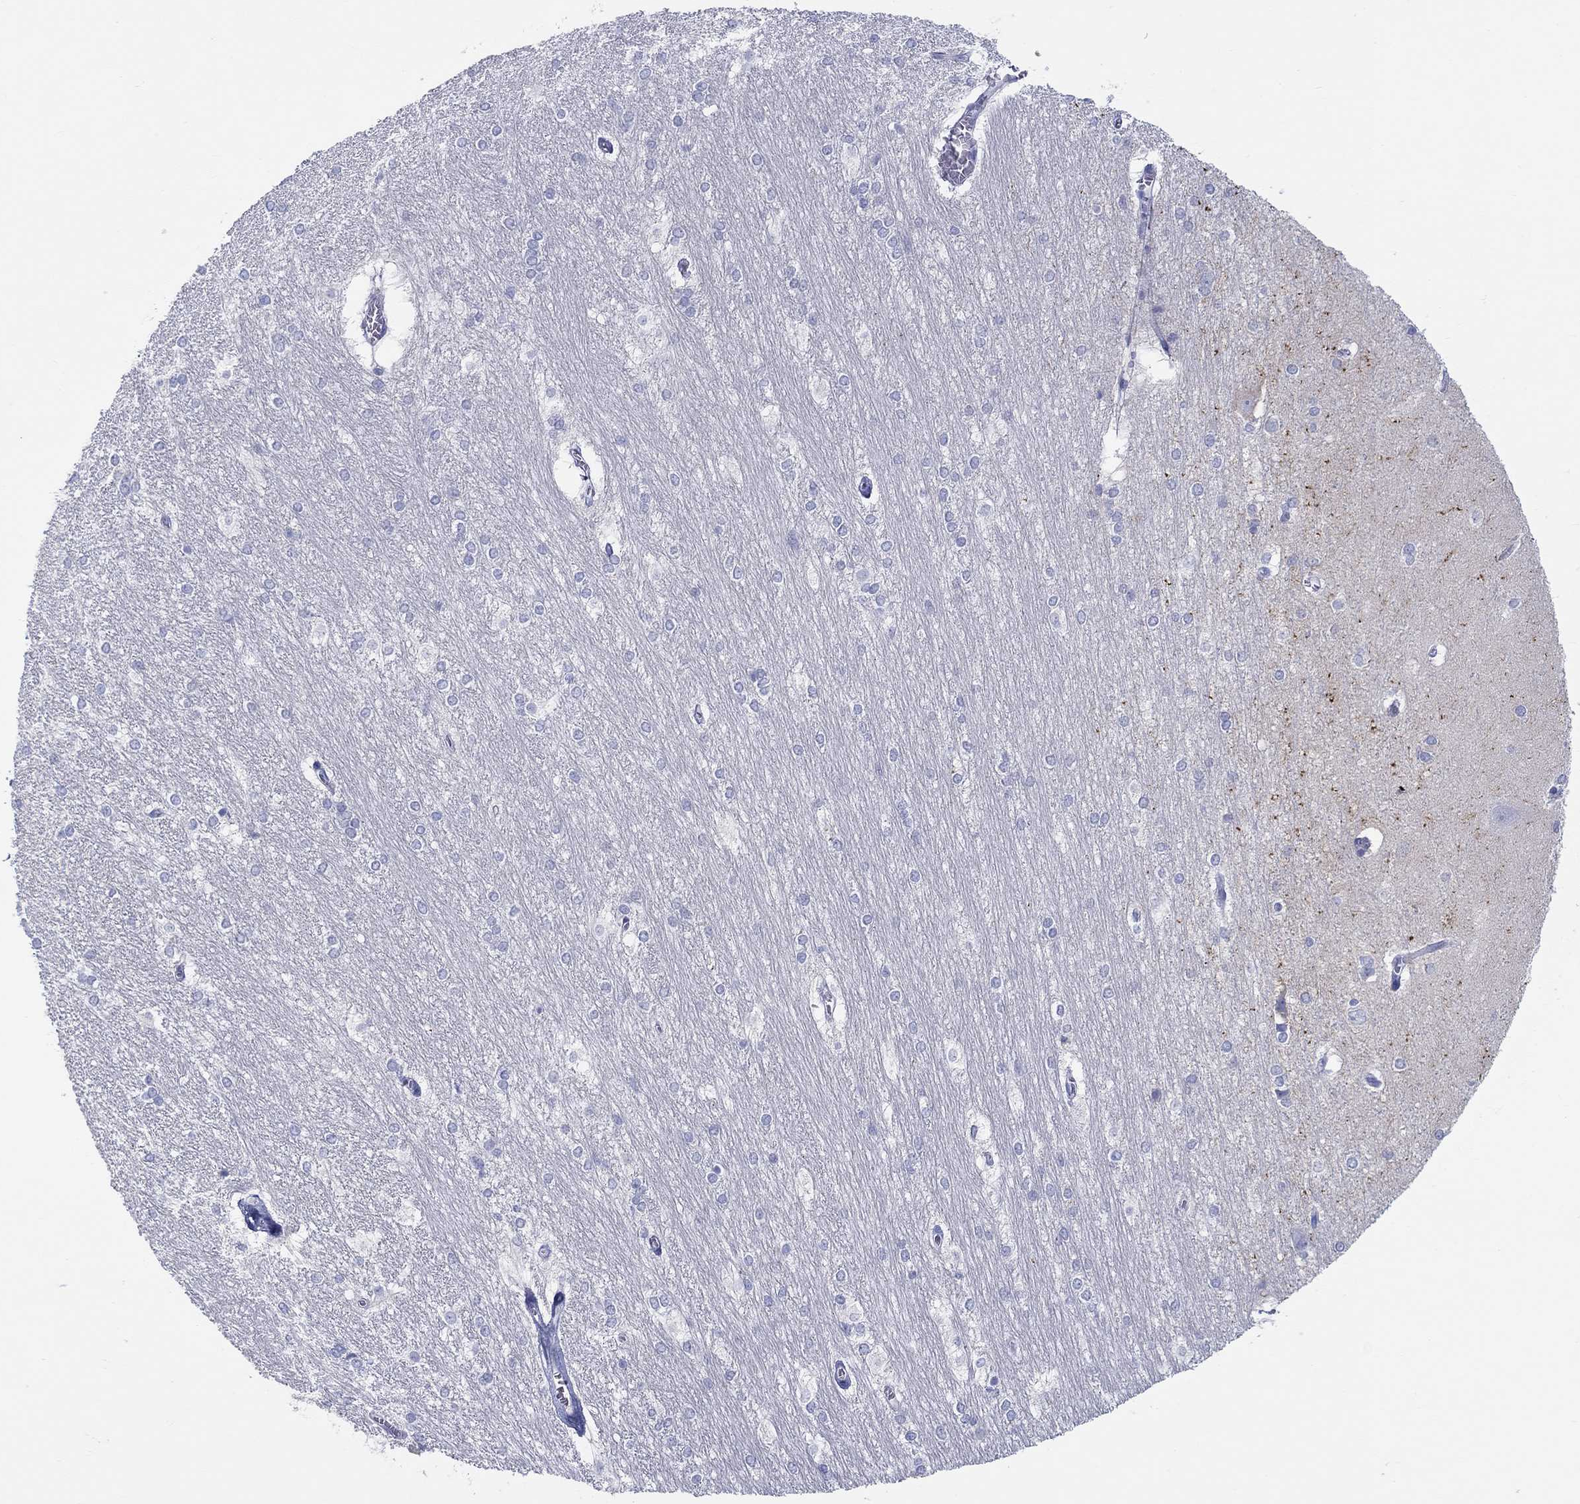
{"staining": {"intensity": "negative", "quantity": "none", "location": "none"}, "tissue": "hippocampus", "cell_type": "Glial cells", "image_type": "normal", "snomed": [{"axis": "morphology", "description": "Normal tissue, NOS"}, {"axis": "topography", "description": "Cerebral cortex"}, {"axis": "topography", "description": "Hippocampus"}], "caption": "A photomicrograph of hippocampus stained for a protein reveals no brown staining in glial cells.", "gene": "HAPLN4", "patient": {"sex": "female", "age": 19}}